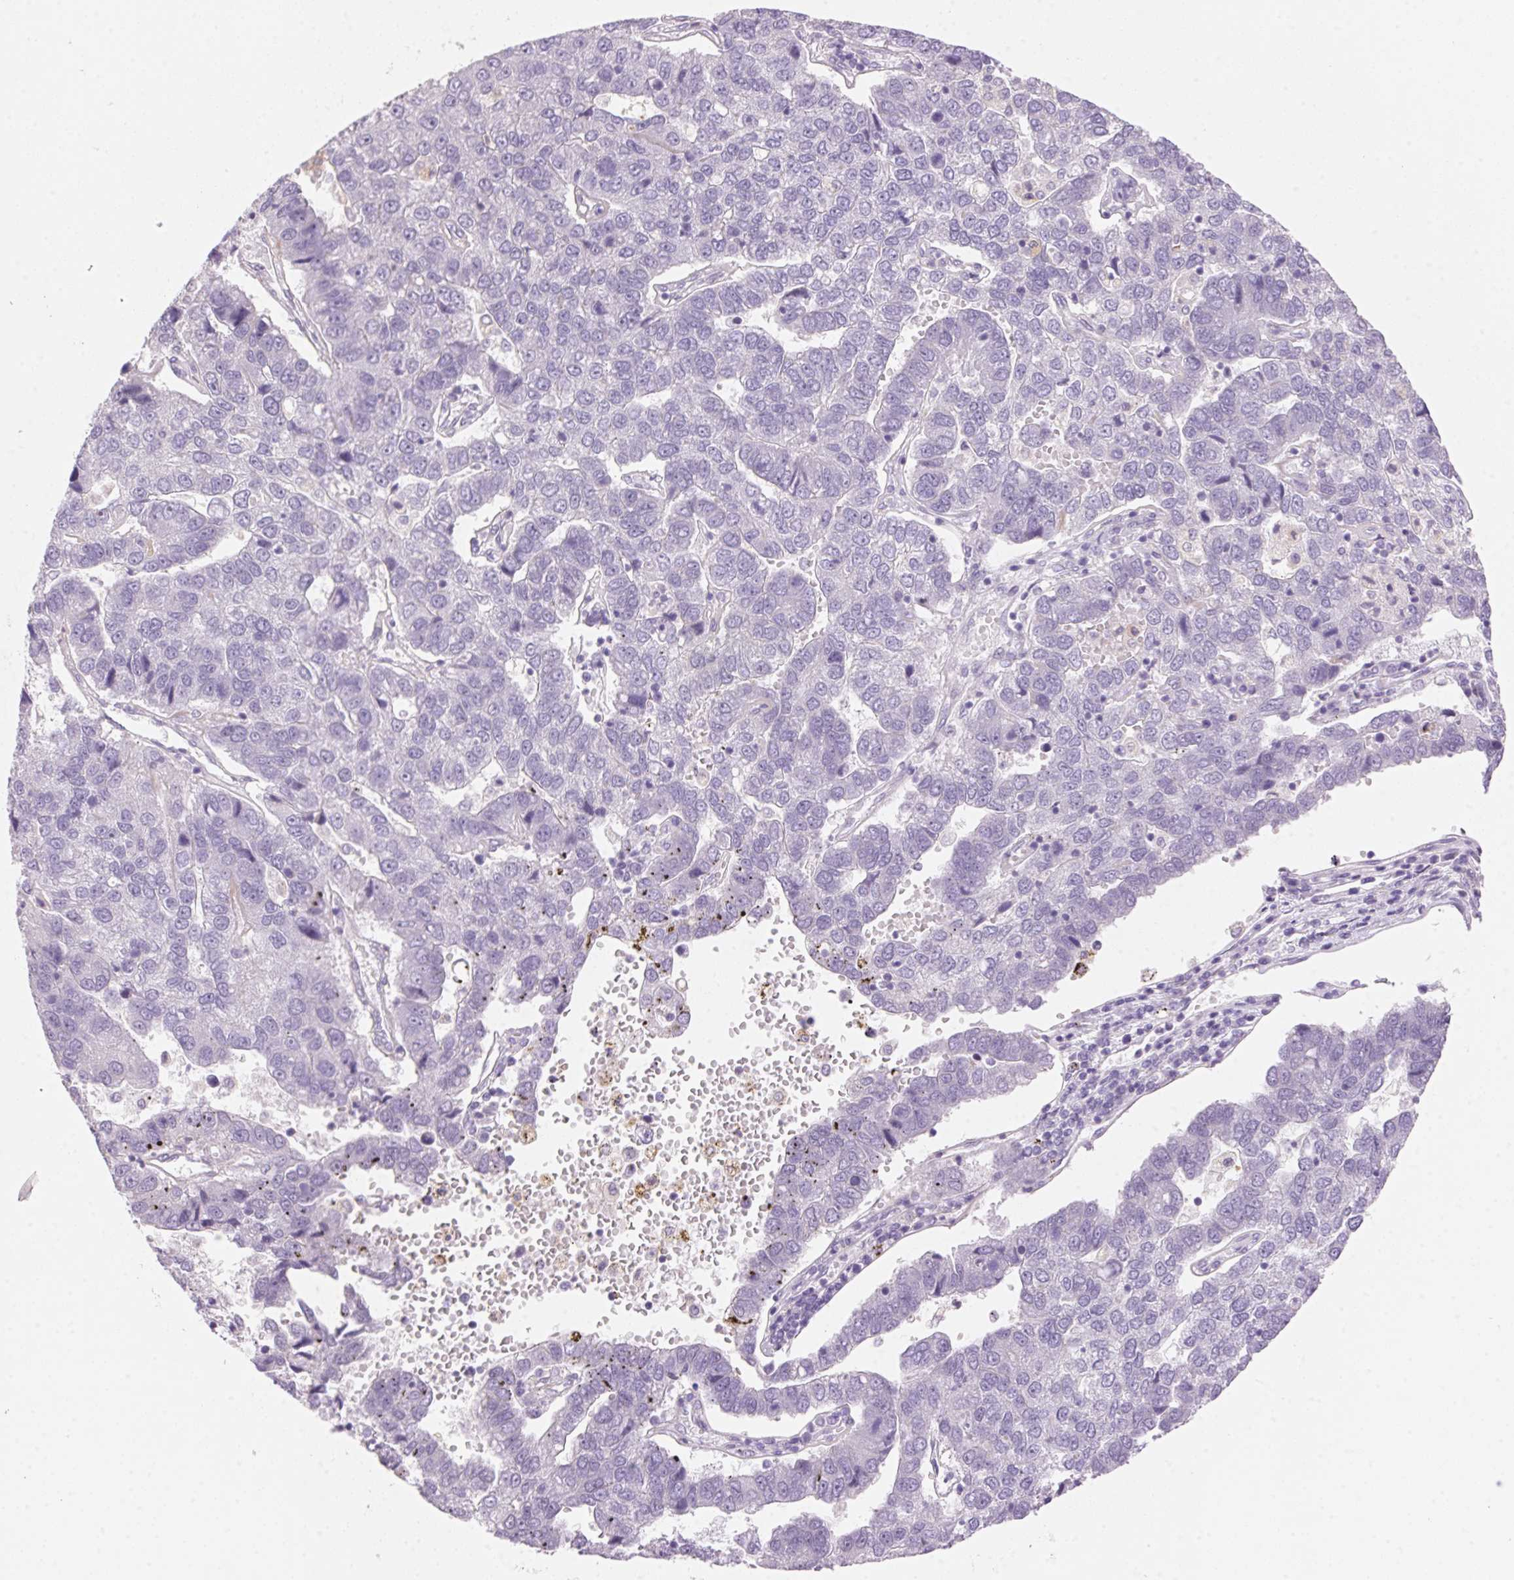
{"staining": {"intensity": "negative", "quantity": "none", "location": "none"}, "tissue": "pancreatic cancer", "cell_type": "Tumor cells", "image_type": "cancer", "snomed": [{"axis": "morphology", "description": "Adenocarcinoma, NOS"}, {"axis": "topography", "description": "Pancreas"}], "caption": "DAB immunohistochemical staining of pancreatic adenocarcinoma reveals no significant staining in tumor cells. The staining is performed using DAB brown chromogen with nuclei counter-stained in using hematoxylin.", "gene": "TEKT1", "patient": {"sex": "female", "age": 61}}